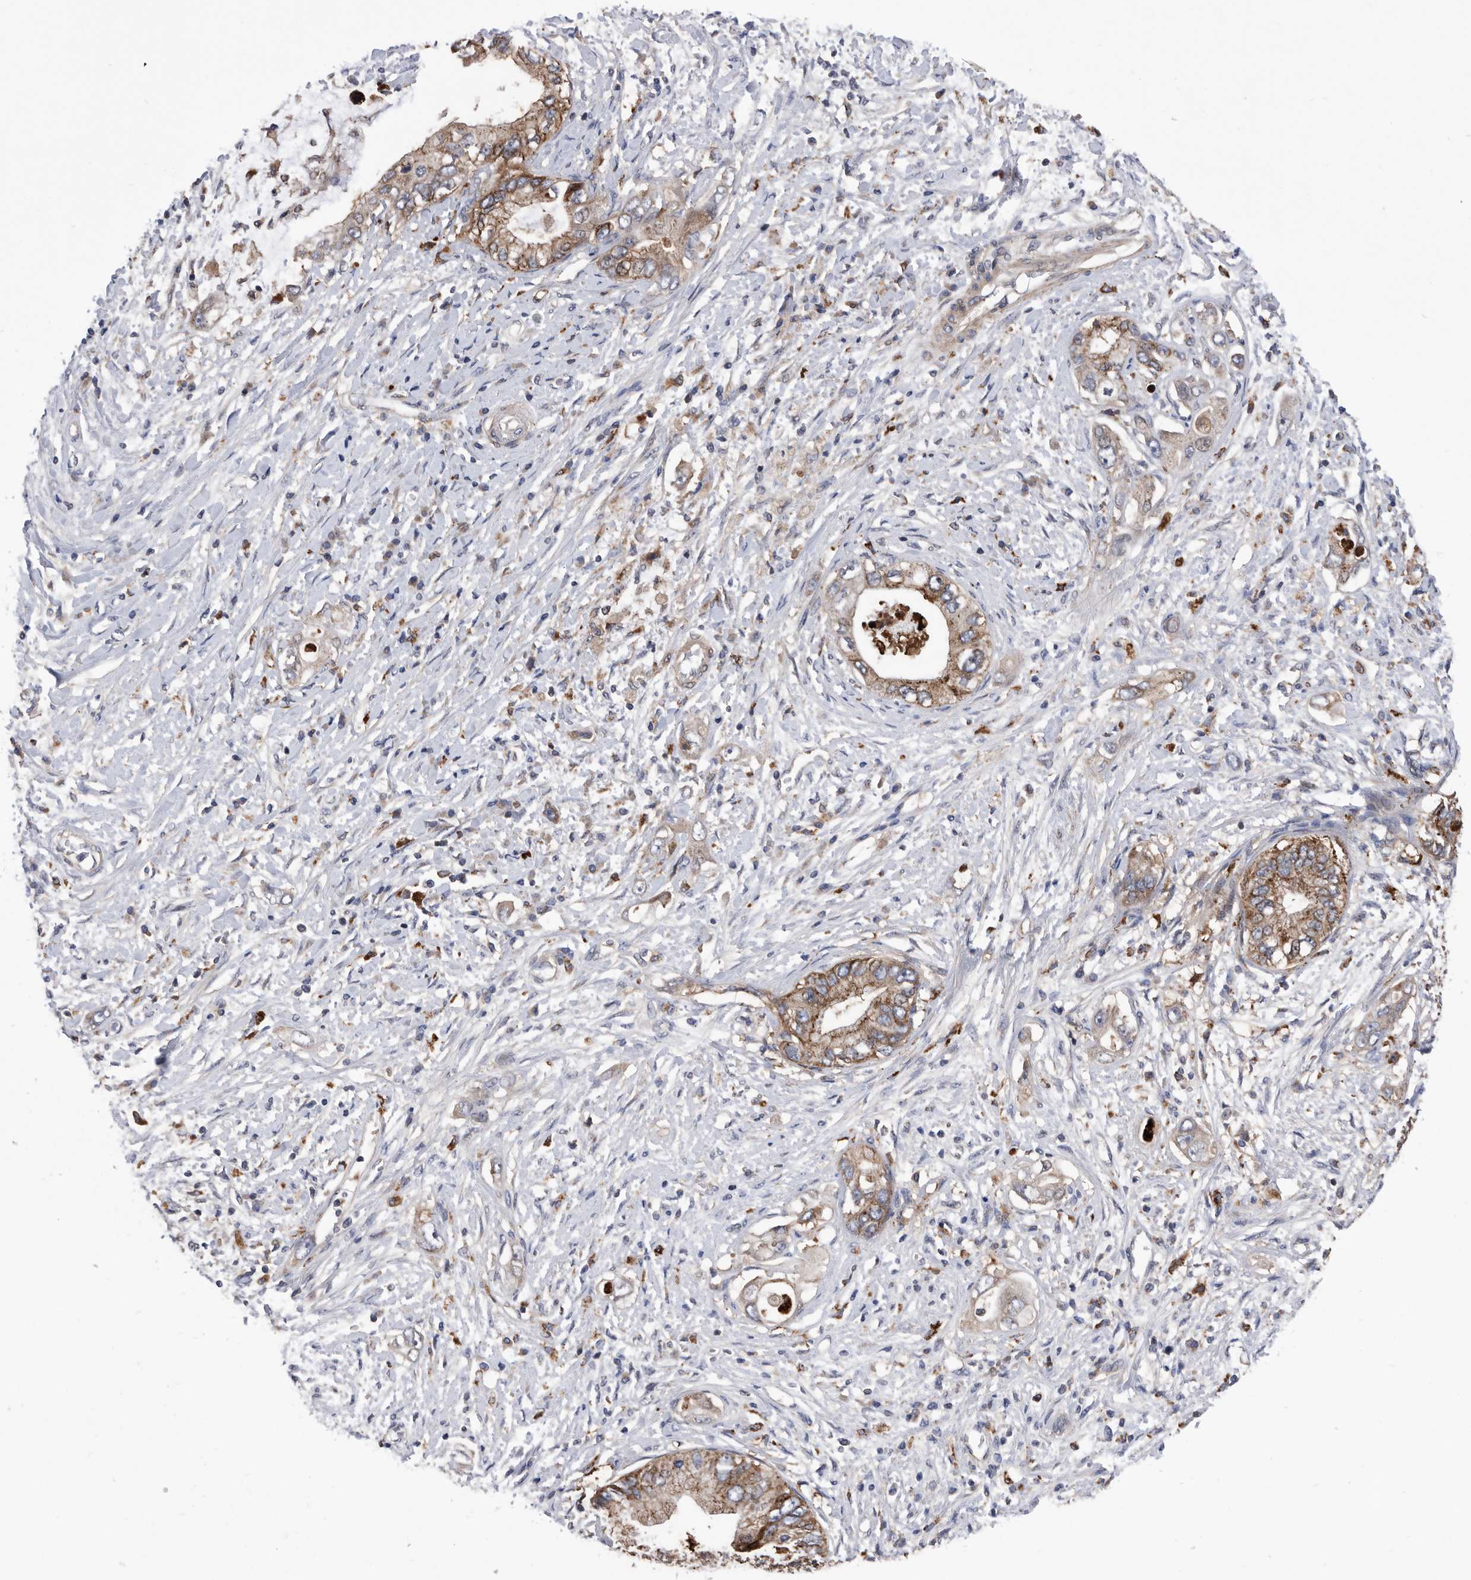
{"staining": {"intensity": "moderate", "quantity": ">75%", "location": "cytoplasmic/membranous"}, "tissue": "pancreatic cancer", "cell_type": "Tumor cells", "image_type": "cancer", "snomed": [{"axis": "morphology", "description": "Inflammation, NOS"}, {"axis": "morphology", "description": "Adenocarcinoma, NOS"}, {"axis": "topography", "description": "Pancreas"}], "caption": "A brown stain labels moderate cytoplasmic/membranous staining of a protein in human pancreatic adenocarcinoma tumor cells.", "gene": "BAIAP3", "patient": {"sex": "female", "age": 56}}